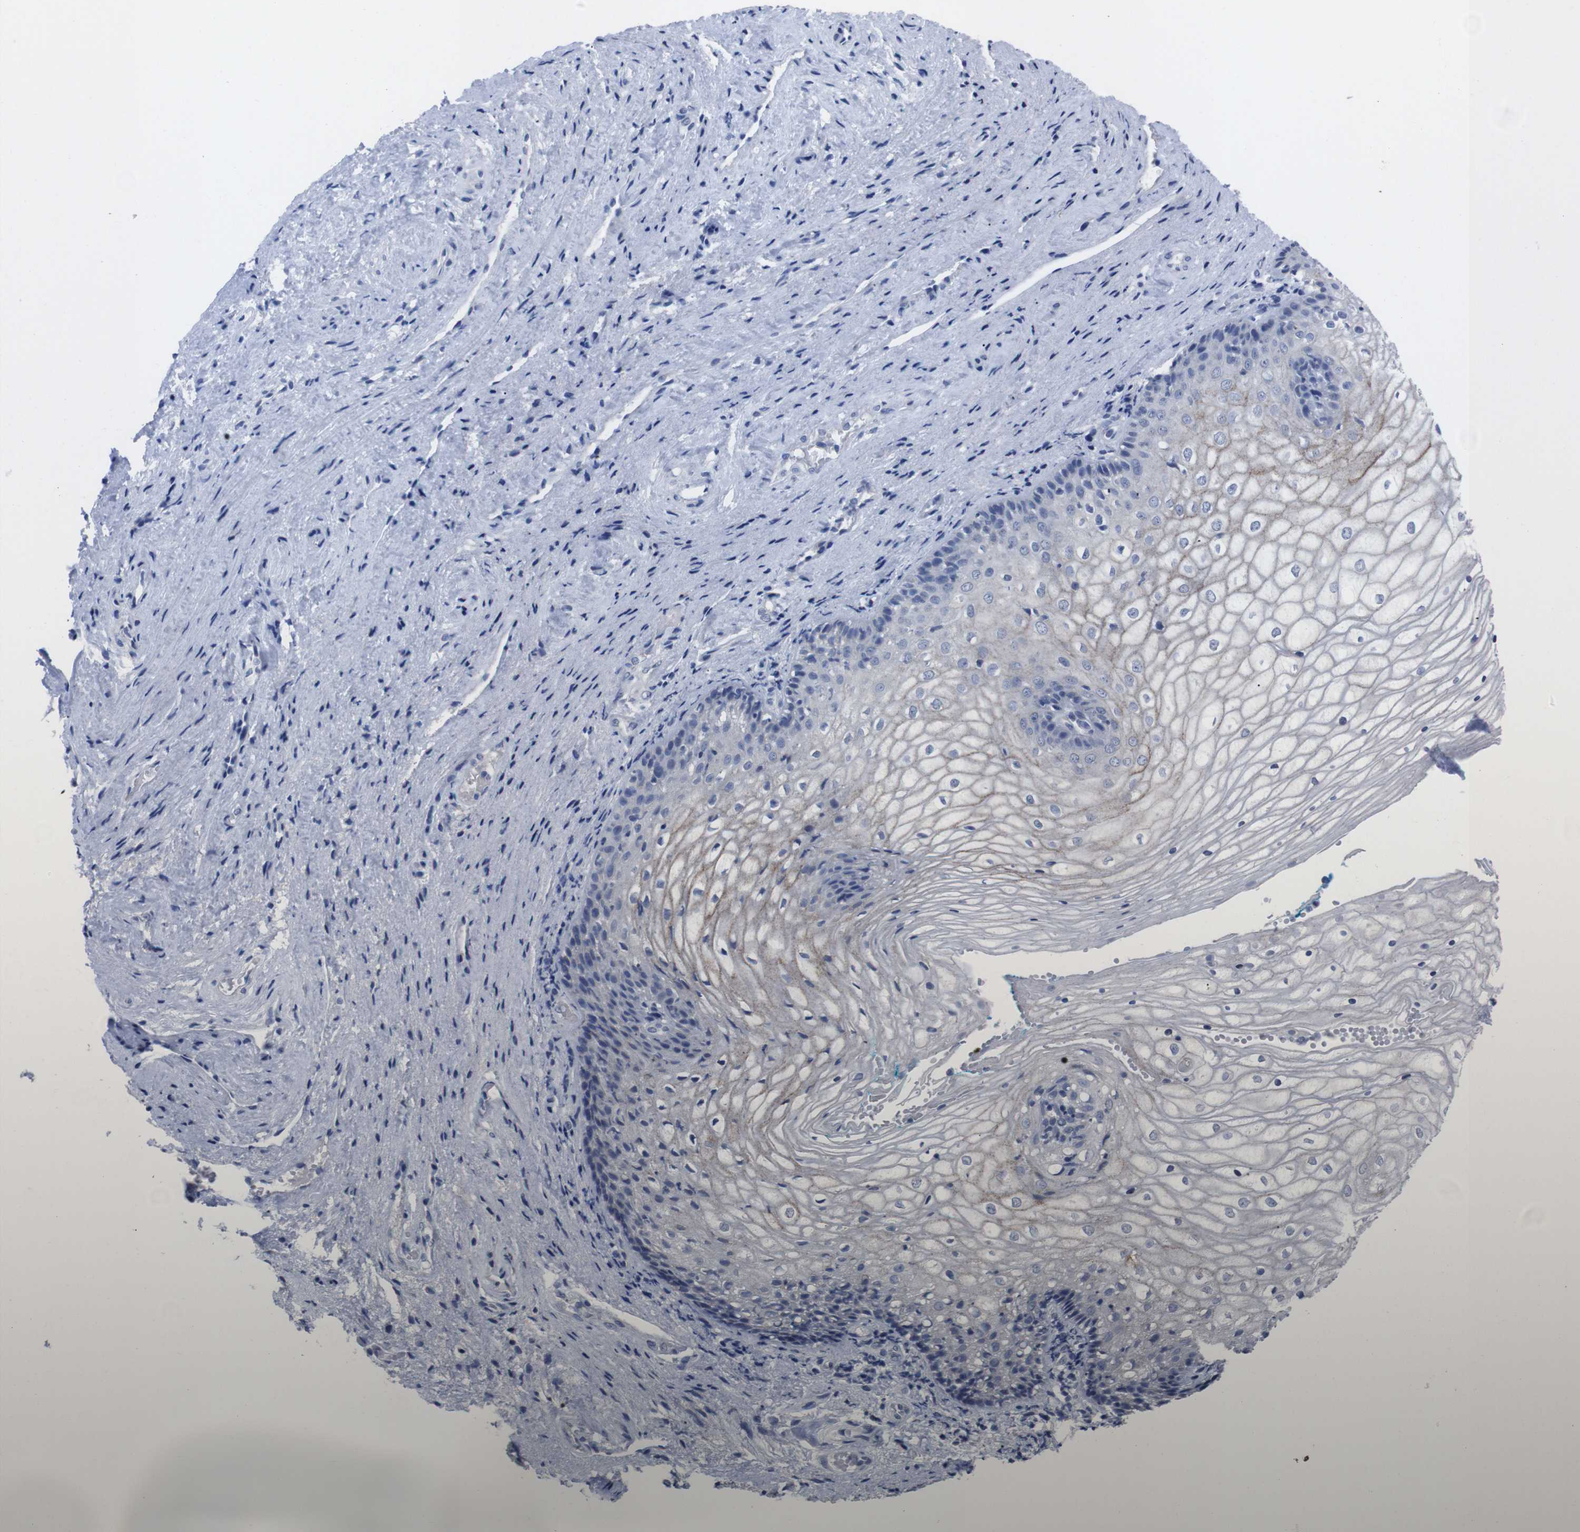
{"staining": {"intensity": "moderate", "quantity": "<25%", "location": "cytoplasmic/membranous"}, "tissue": "vagina", "cell_type": "Squamous epithelial cells", "image_type": "normal", "snomed": [{"axis": "morphology", "description": "Normal tissue, NOS"}, {"axis": "topography", "description": "Vagina"}], "caption": "Immunohistochemistry of benign human vagina displays low levels of moderate cytoplasmic/membranous positivity in about <25% of squamous epithelial cells.", "gene": "IRF4", "patient": {"sex": "female", "age": 34}}